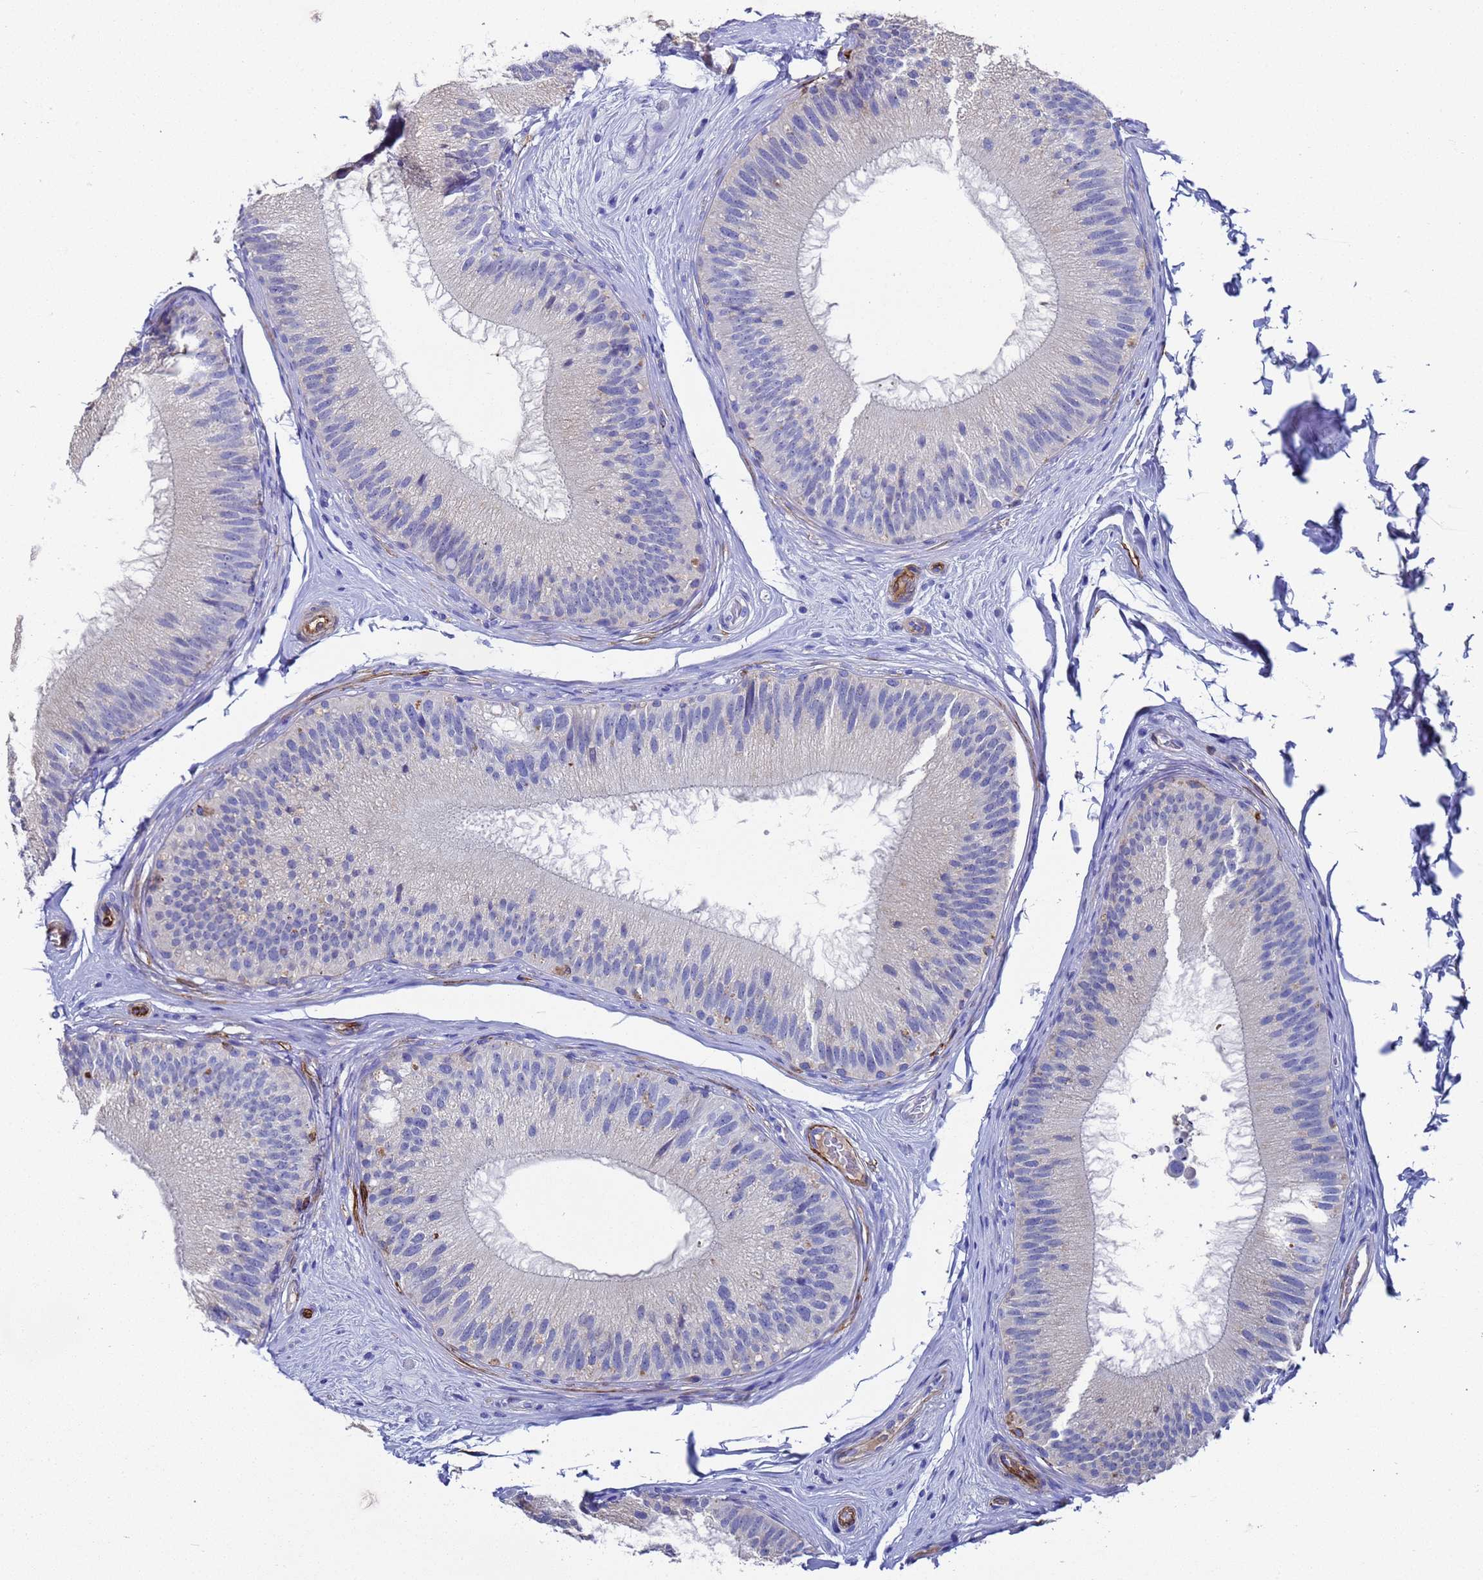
{"staining": {"intensity": "moderate", "quantity": "<25%", "location": "cytoplasmic/membranous"}, "tissue": "epididymis", "cell_type": "Glandular cells", "image_type": "normal", "snomed": [{"axis": "morphology", "description": "Normal tissue, NOS"}, {"axis": "topography", "description": "Epididymis"}], "caption": "Protein expression by immunohistochemistry exhibits moderate cytoplasmic/membranous expression in approximately <25% of glandular cells in normal epididymis.", "gene": "ADIPOQ", "patient": {"sex": "male", "age": 45}}